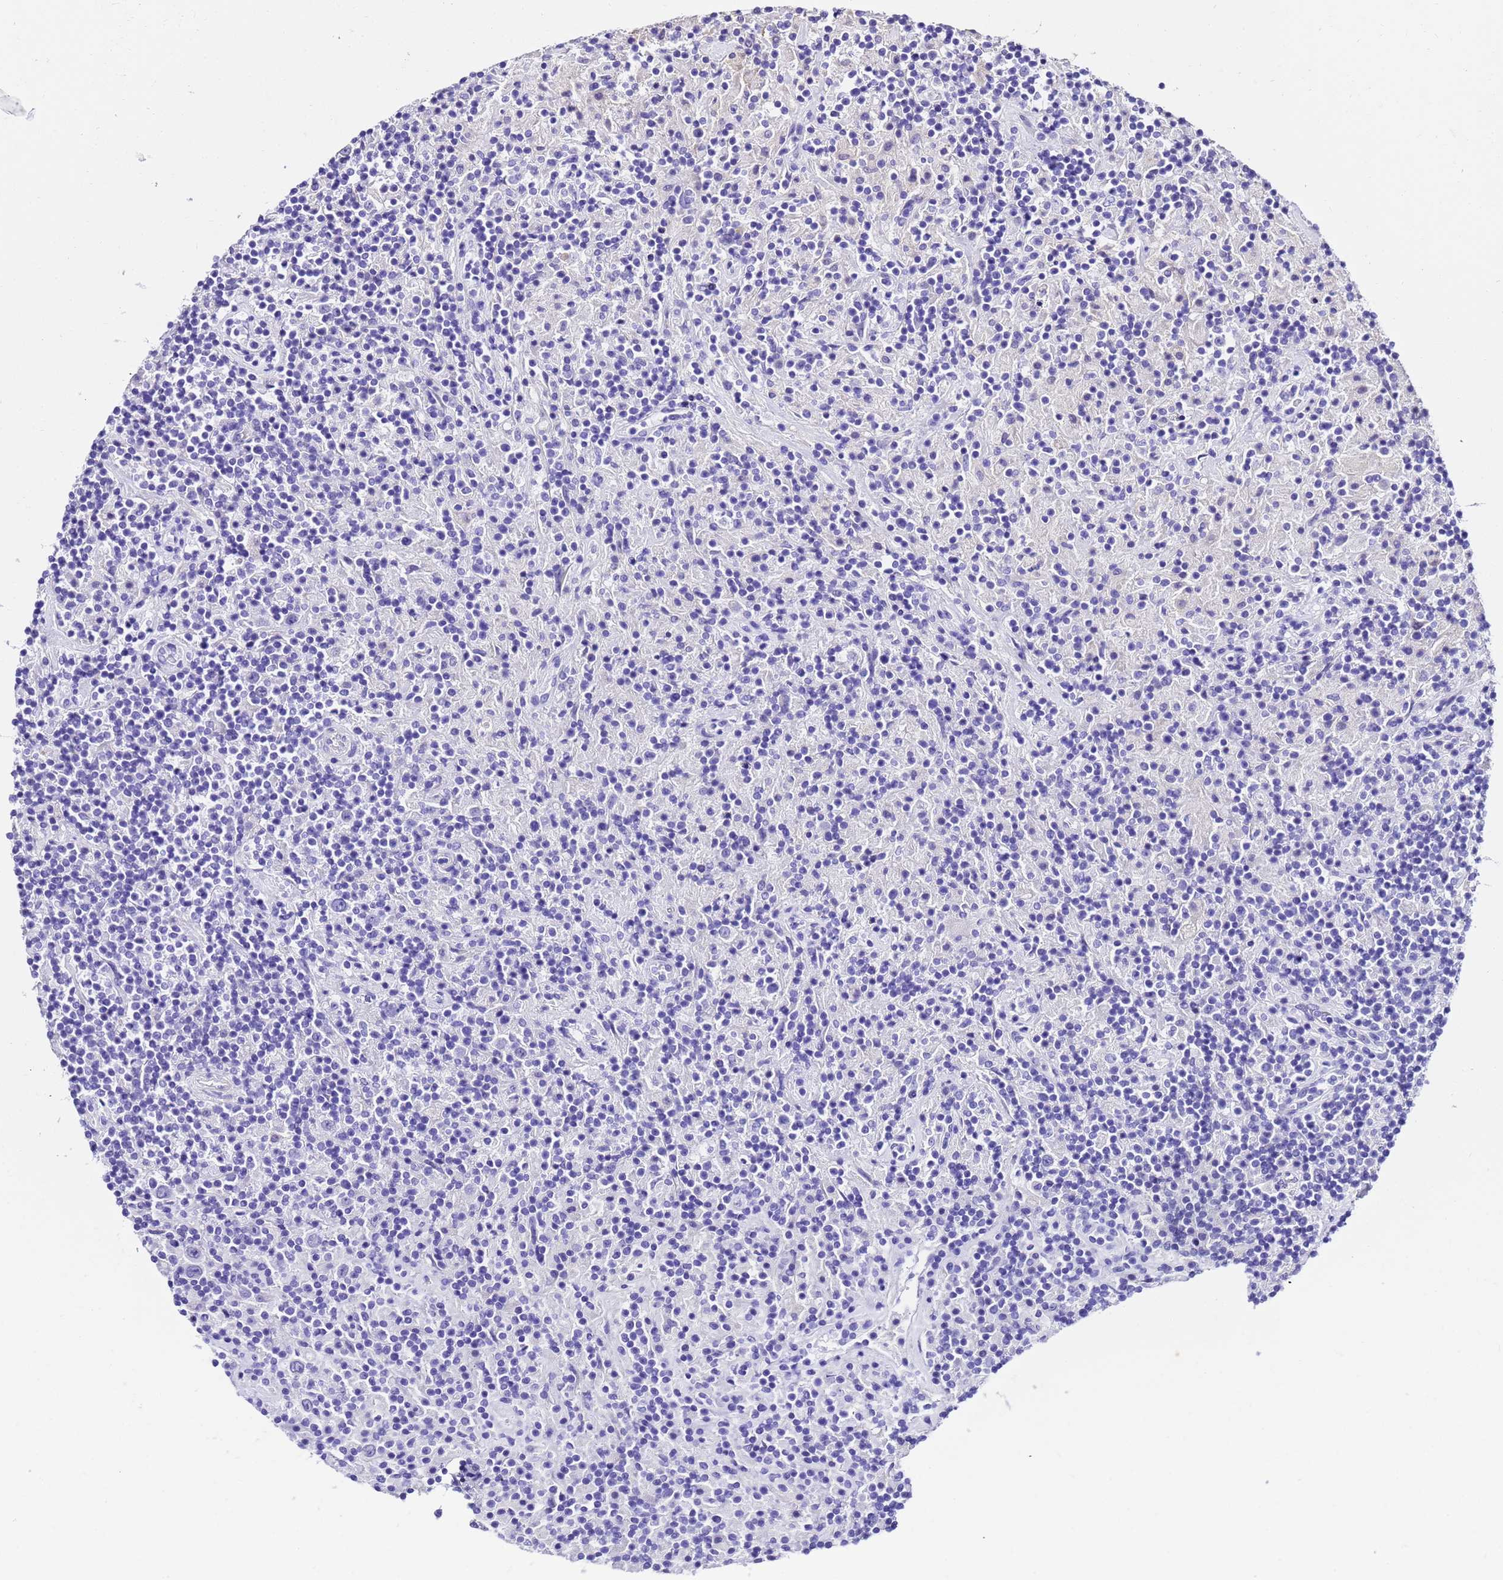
{"staining": {"intensity": "negative", "quantity": "none", "location": "none"}, "tissue": "lymphoma", "cell_type": "Tumor cells", "image_type": "cancer", "snomed": [{"axis": "morphology", "description": "Hodgkin's disease, NOS"}, {"axis": "topography", "description": "Lymph node"}], "caption": "Immunohistochemistry histopathology image of Hodgkin's disease stained for a protein (brown), which demonstrates no positivity in tumor cells.", "gene": "HSPB6", "patient": {"sex": "male", "age": 70}}